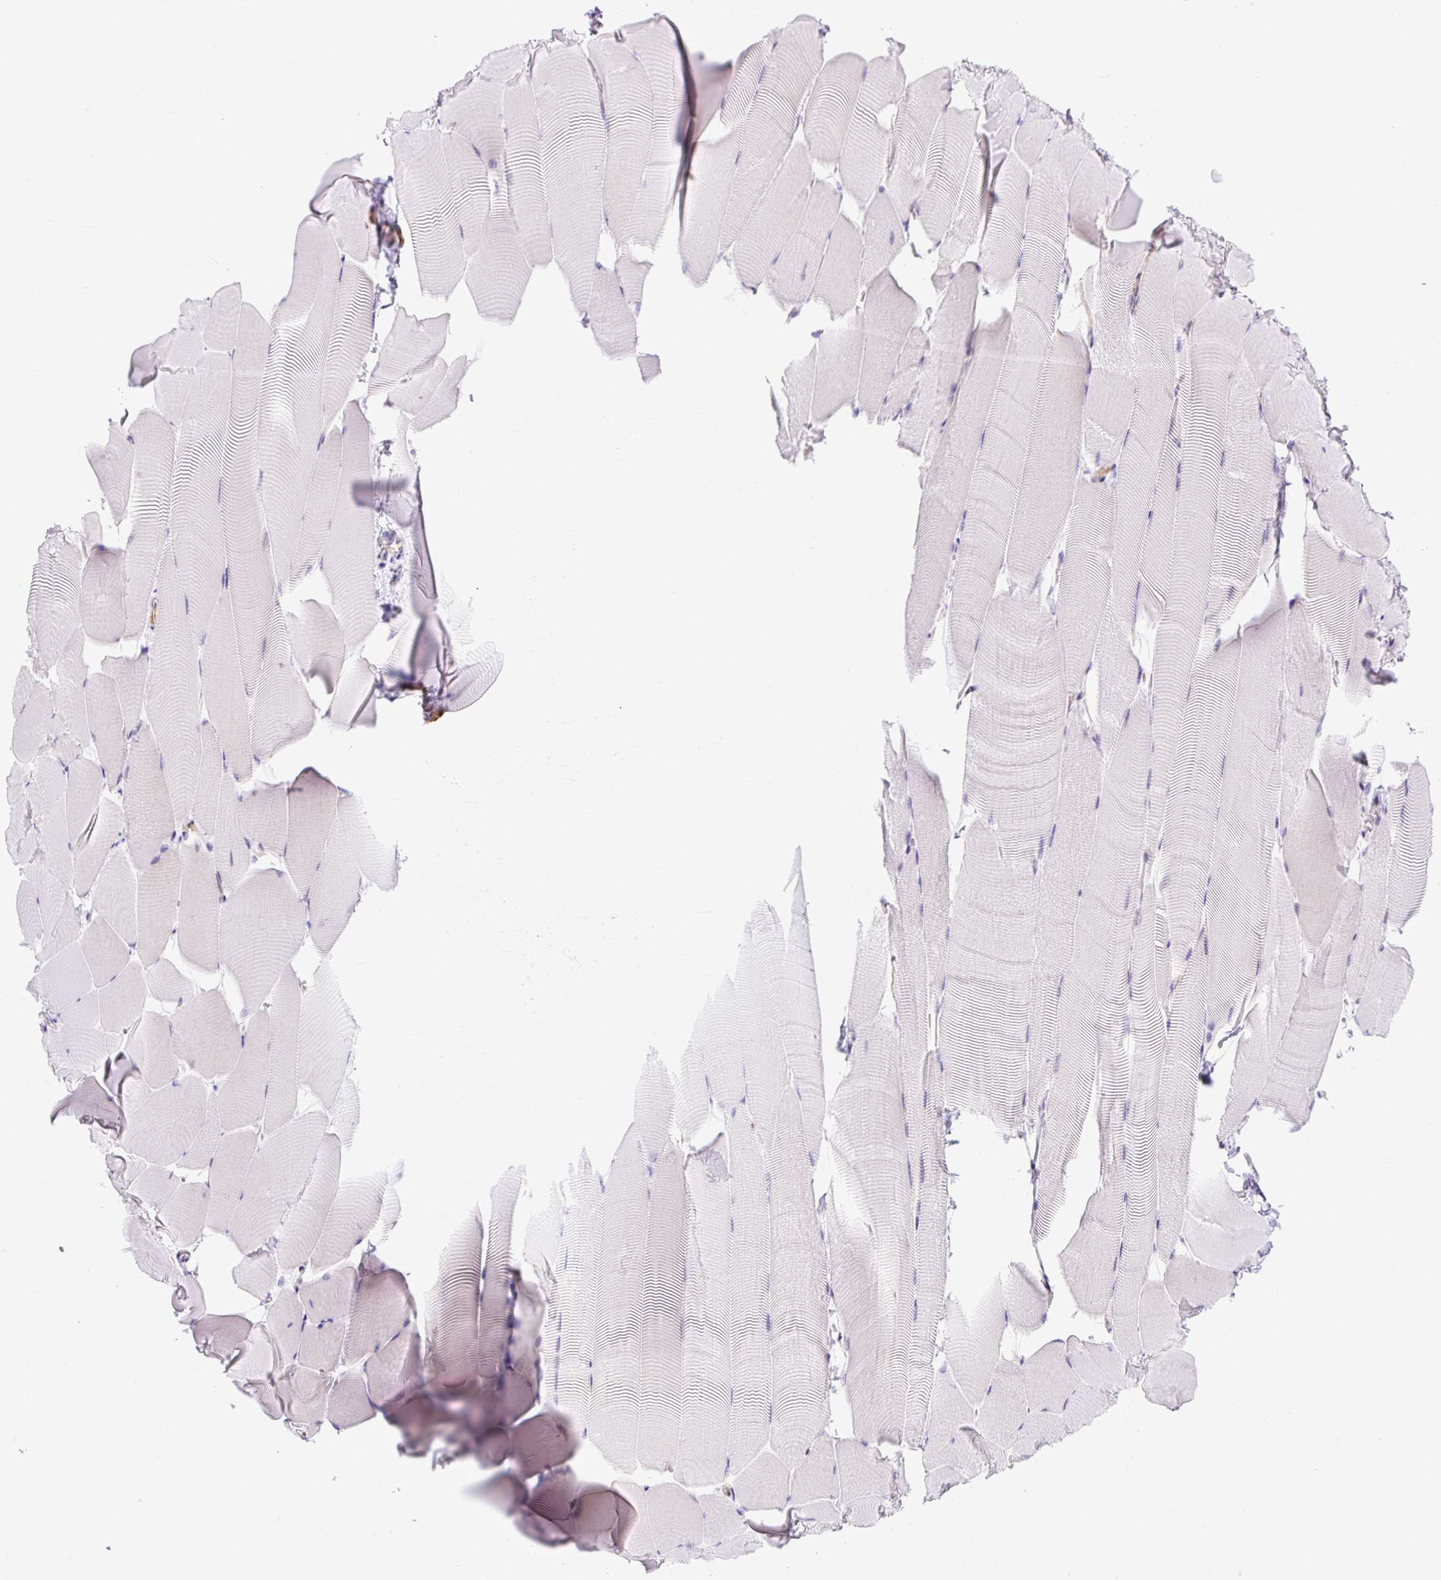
{"staining": {"intensity": "negative", "quantity": "none", "location": "none"}, "tissue": "skeletal muscle", "cell_type": "Myocytes", "image_type": "normal", "snomed": [{"axis": "morphology", "description": "Normal tissue, NOS"}, {"axis": "topography", "description": "Skeletal muscle"}], "caption": "A high-resolution photomicrograph shows IHC staining of normal skeletal muscle, which exhibits no significant expression in myocytes.", "gene": "HIP1R", "patient": {"sex": "male", "age": 25}}